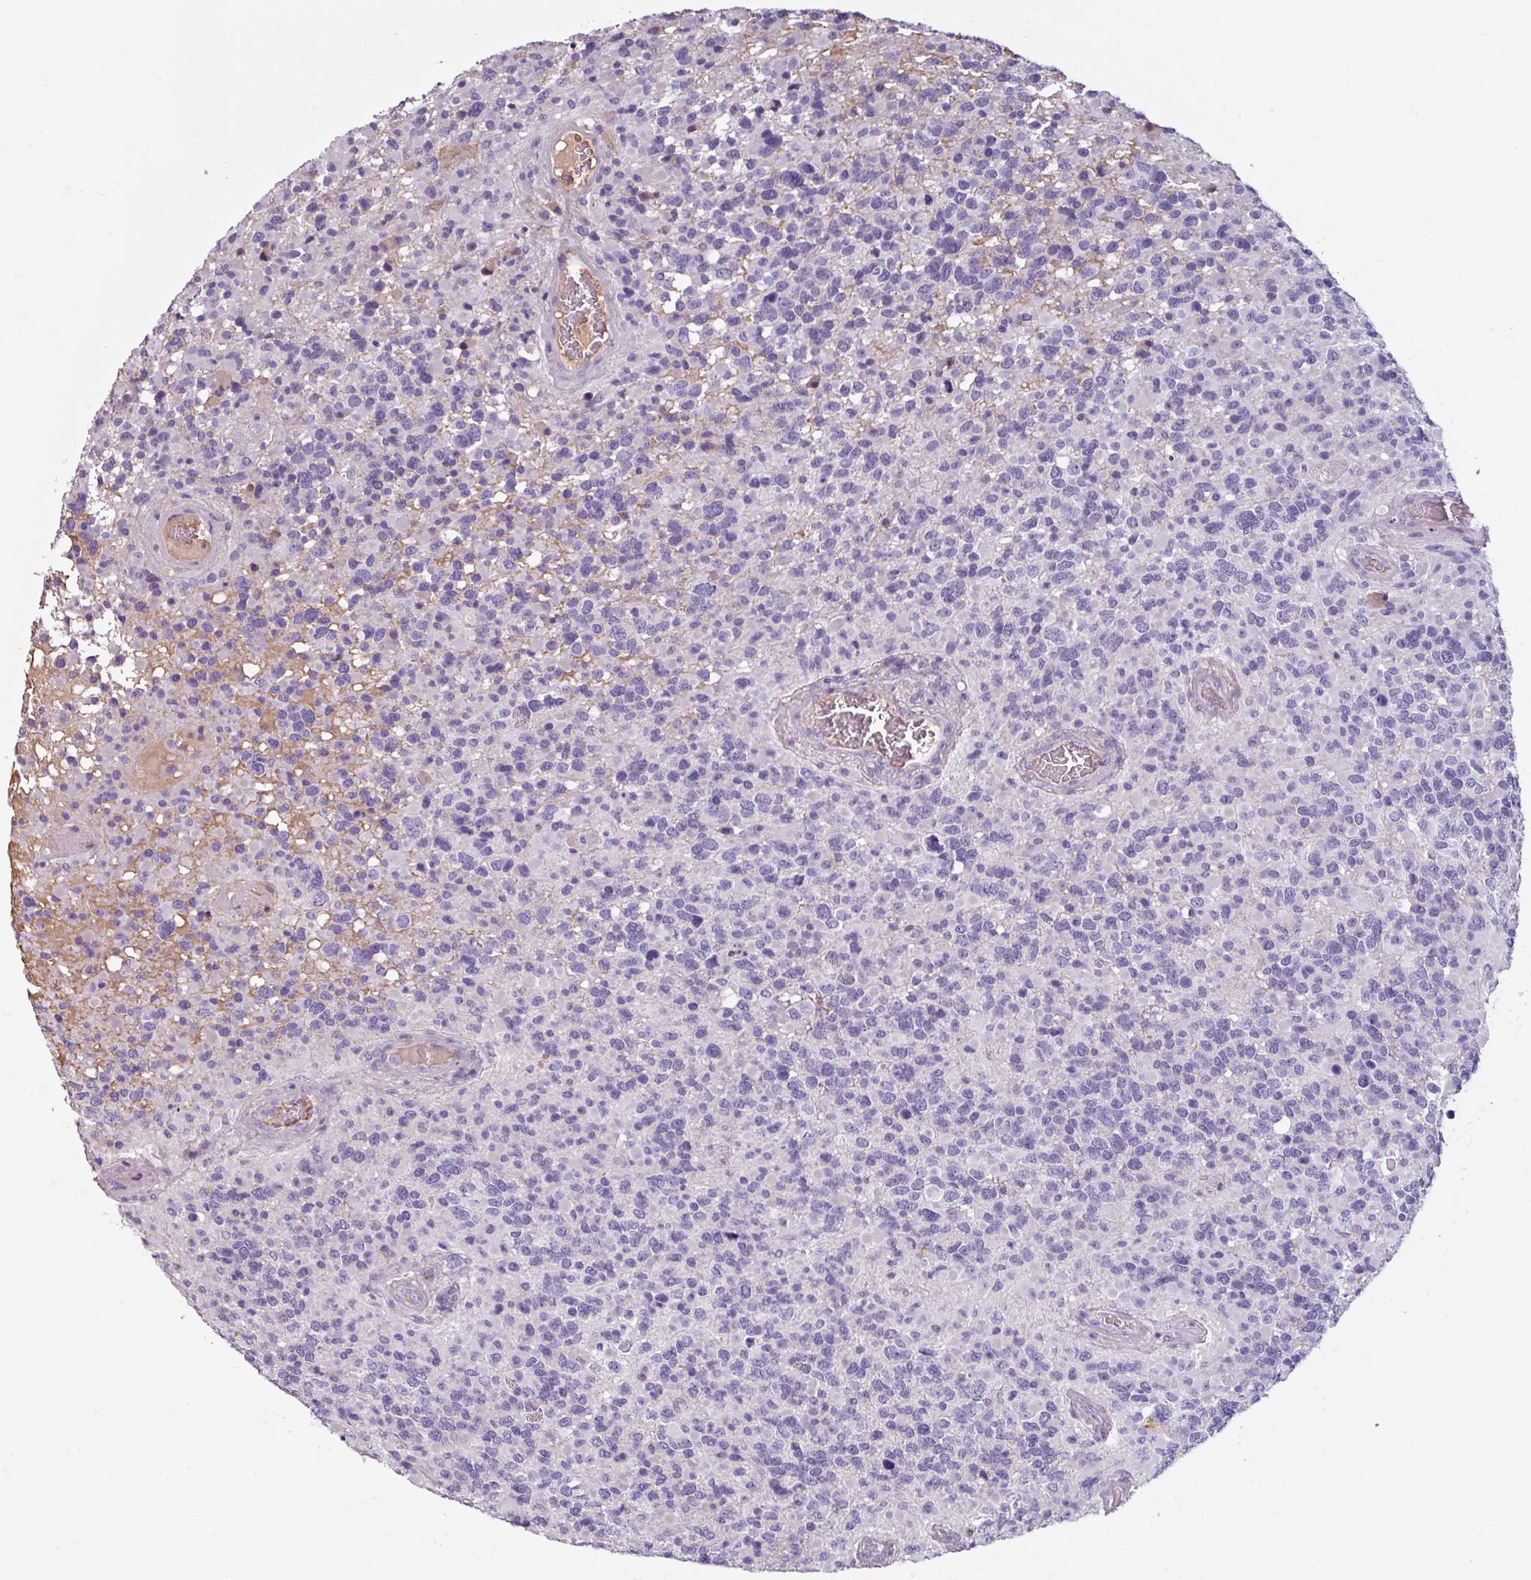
{"staining": {"intensity": "negative", "quantity": "none", "location": "none"}, "tissue": "glioma", "cell_type": "Tumor cells", "image_type": "cancer", "snomed": [{"axis": "morphology", "description": "Glioma, malignant, High grade"}, {"axis": "topography", "description": "Brain"}], "caption": "Malignant glioma (high-grade) stained for a protein using immunohistochemistry displays no positivity tumor cells.", "gene": "SPESP1", "patient": {"sex": "female", "age": 40}}